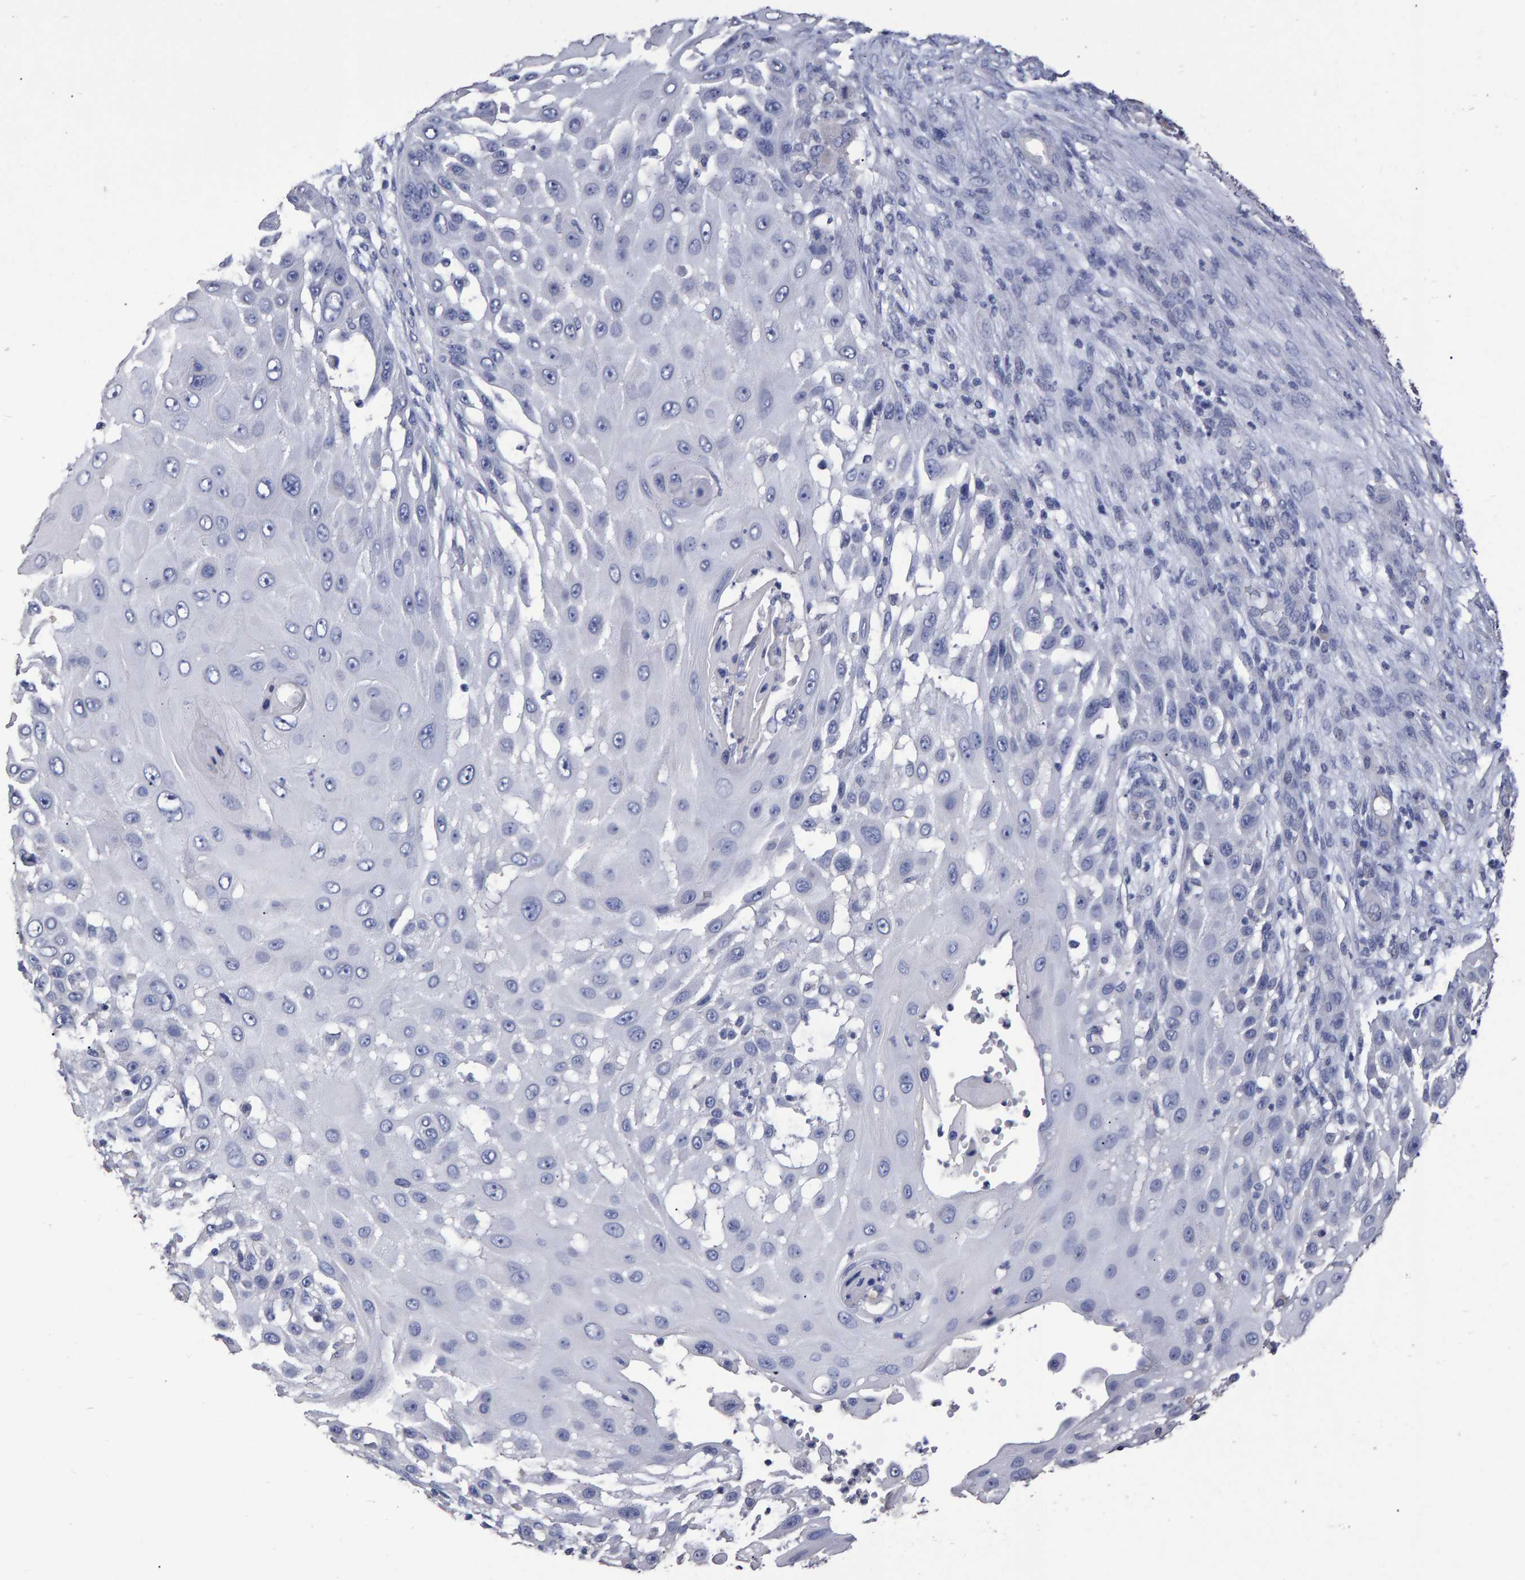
{"staining": {"intensity": "negative", "quantity": "none", "location": "none"}, "tissue": "skin cancer", "cell_type": "Tumor cells", "image_type": "cancer", "snomed": [{"axis": "morphology", "description": "Squamous cell carcinoma, NOS"}, {"axis": "topography", "description": "Skin"}], "caption": "This is an immunohistochemistry (IHC) image of human squamous cell carcinoma (skin). There is no expression in tumor cells.", "gene": "HEMGN", "patient": {"sex": "female", "age": 44}}